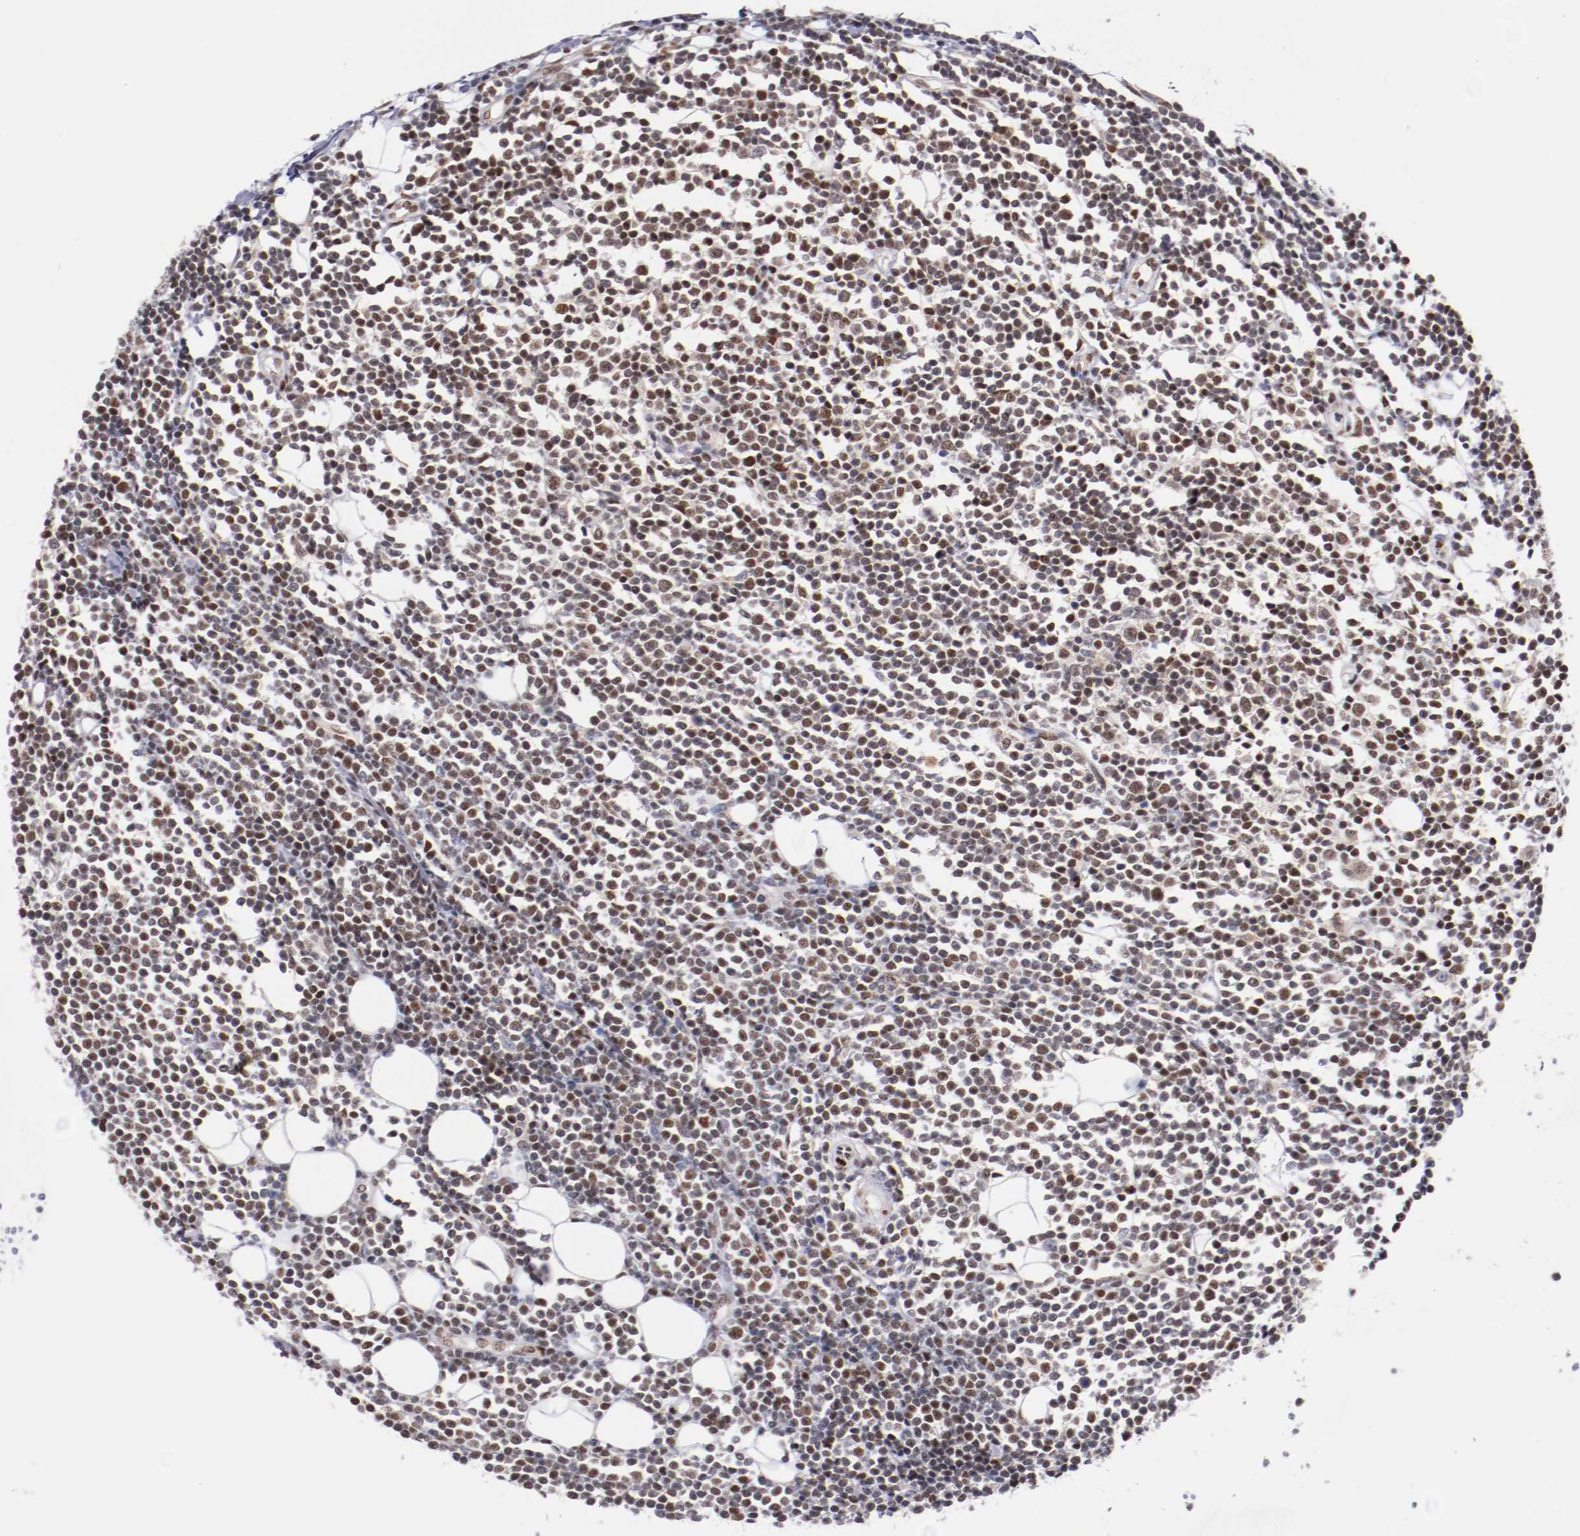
{"staining": {"intensity": "moderate", "quantity": "25%-75%", "location": "nuclear"}, "tissue": "lymphoma", "cell_type": "Tumor cells", "image_type": "cancer", "snomed": [{"axis": "morphology", "description": "Malignant lymphoma, non-Hodgkin's type, Low grade"}, {"axis": "topography", "description": "Soft tissue"}], "caption": "Protein expression analysis of human malignant lymphoma, non-Hodgkin's type (low-grade) reveals moderate nuclear staining in about 25%-75% of tumor cells. The protein is shown in brown color, while the nuclei are stained blue.", "gene": "SRF", "patient": {"sex": "male", "age": 92}}